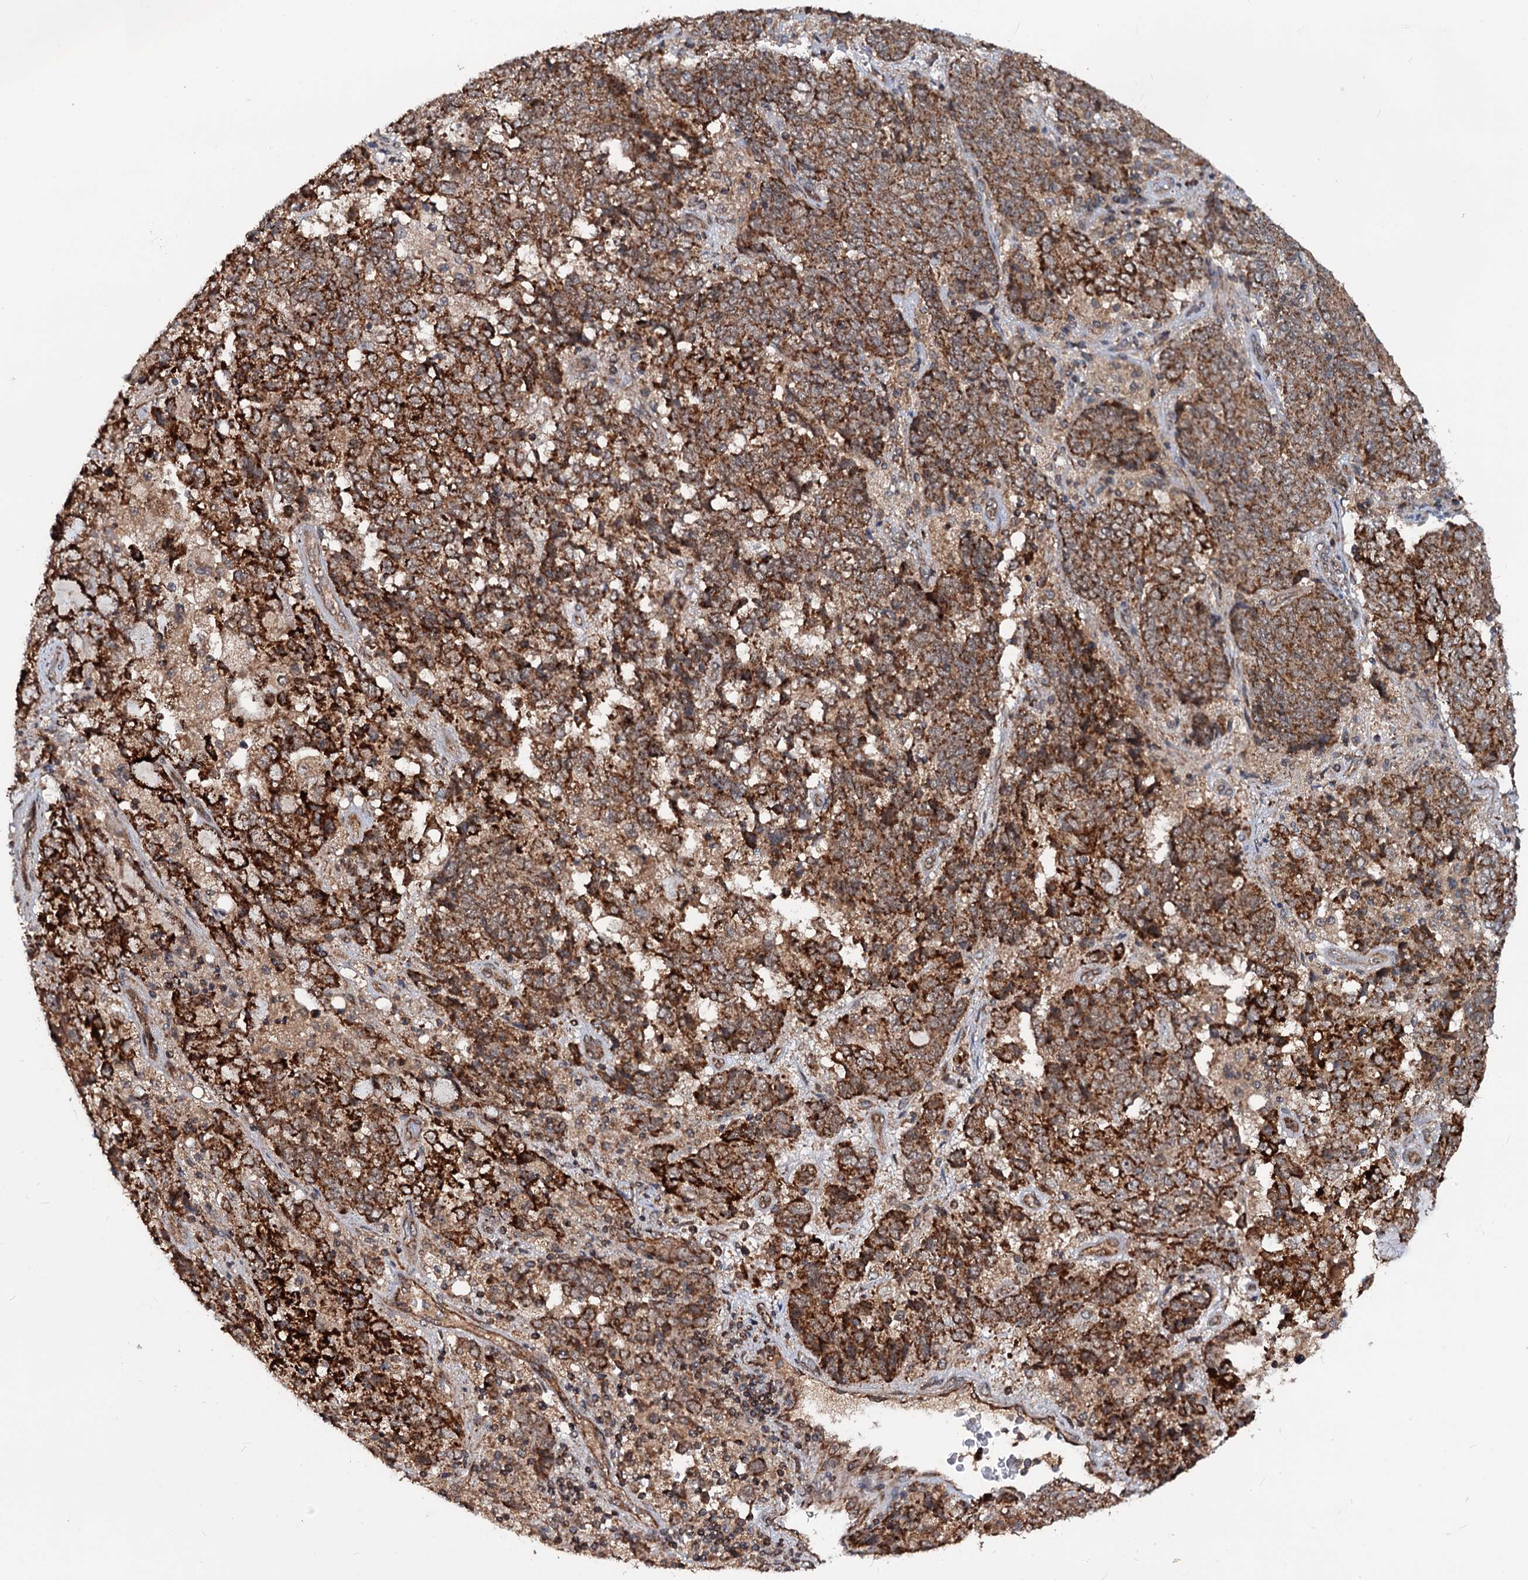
{"staining": {"intensity": "strong", "quantity": ">75%", "location": "cytoplasmic/membranous"}, "tissue": "endometrial cancer", "cell_type": "Tumor cells", "image_type": "cancer", "snomed": [{"axis": "morphology", "description": "Adenocarcinoma, NOS"}, {"axis": "topography", "description": "Endometrium"}], "caption": "This is an image of immunohistochemistry (IHC) staining of endometrial cancer (adenocarcinoma), which shows strong staining in the cytoplasmic/membranous of tumor cells.", "gene": "CEP76", "patient": {"sex": "female", "age": 80}}